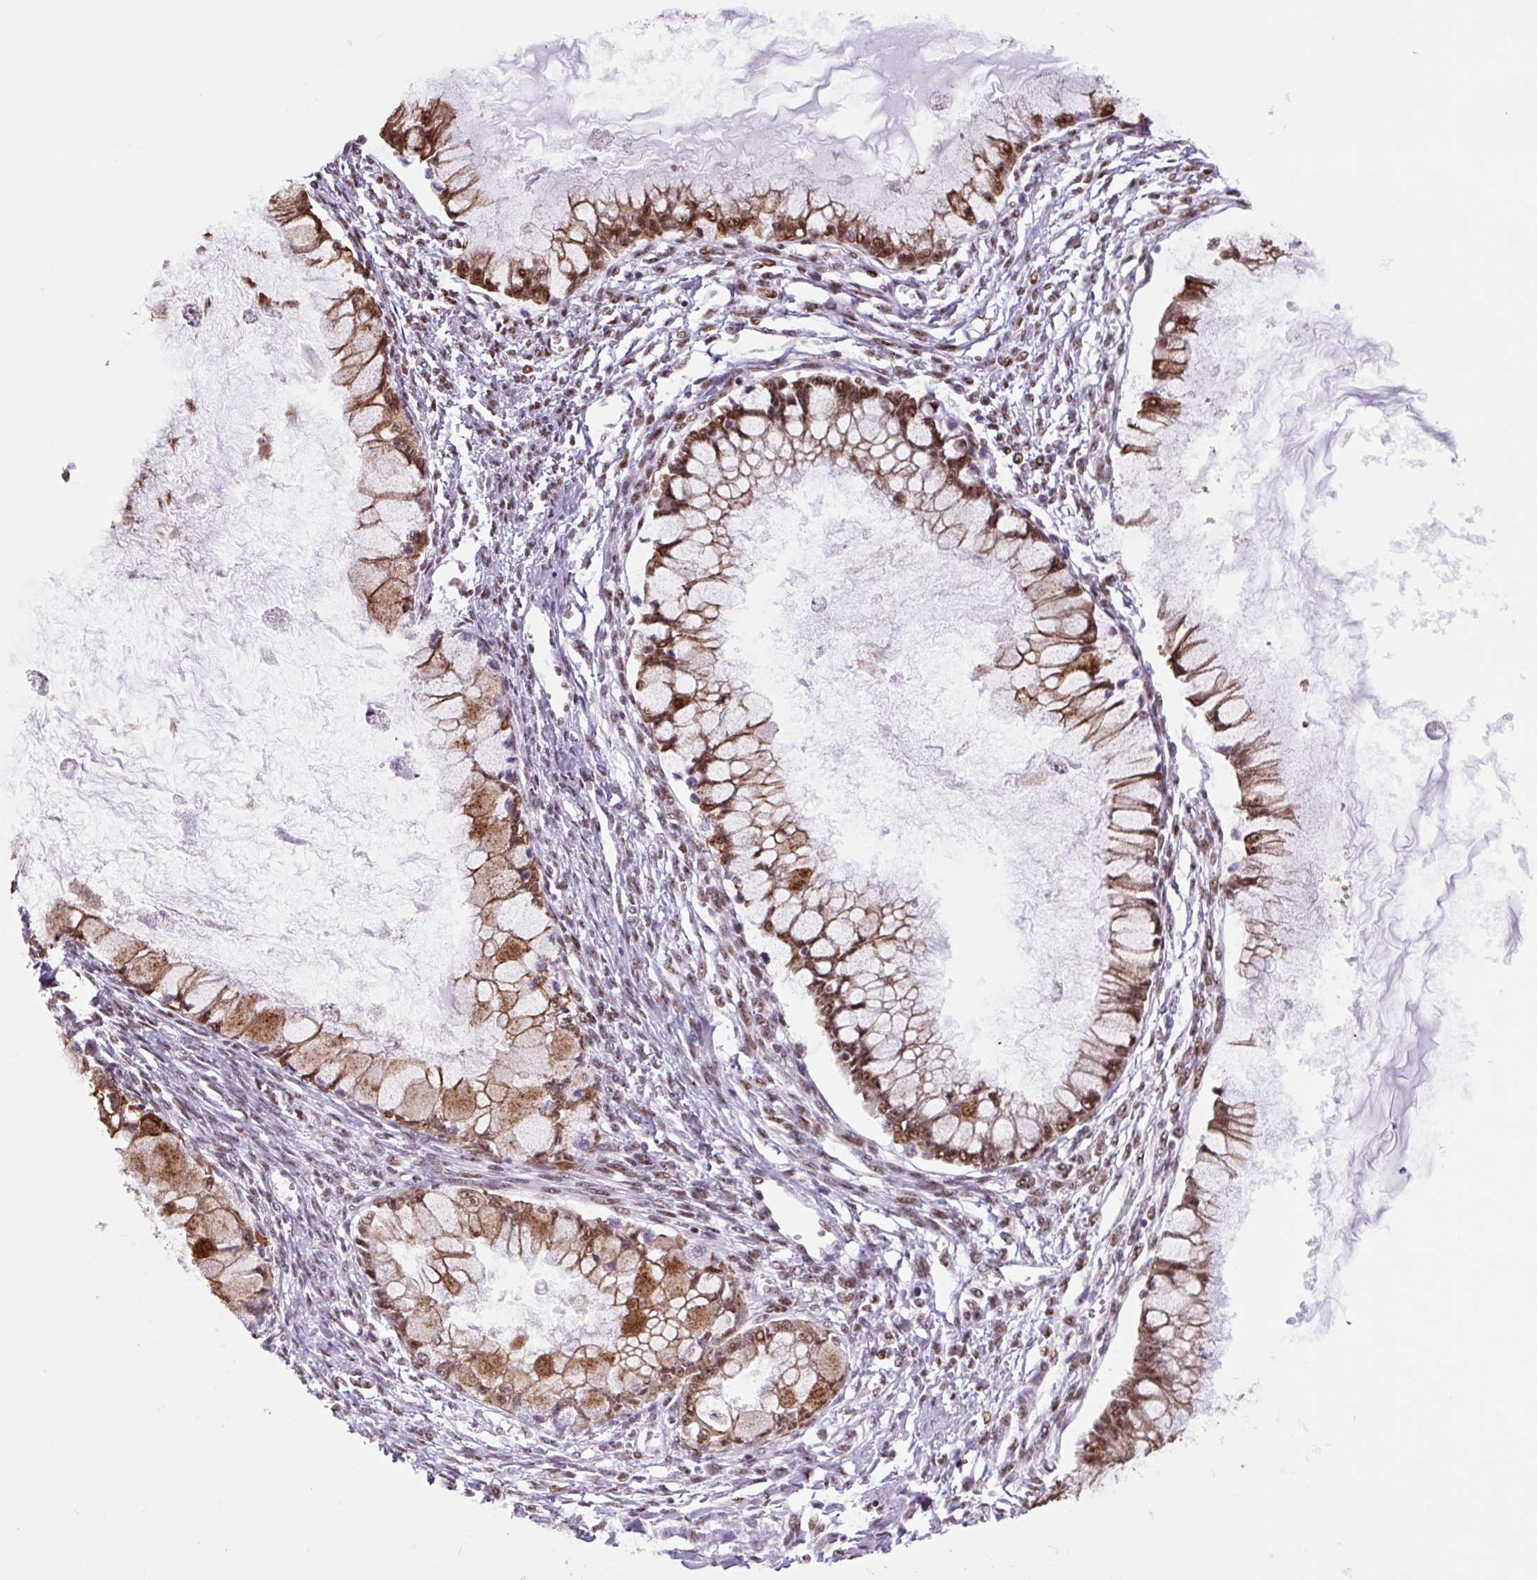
{"staining": {"intensity": "moderate", "quantity": ">75%", "location": "cytoplasmic/membranous,nuclear"}, "tissue": "ovarian cancer", "cell_type": "Tumor cells", "image_type": "cancer", "snomed": [{"axis": "morphology", "description": "Cystadenocarcinoma, mucinous, NOS"}, {"axis": "topography", "description": "Ovary"}], "caption": "Ovarian cancer (mucinous cystadenocarcinoma) stained with a protein marker displays moderate staining in tumor cells.", "gene": "TAF1A", "patient": {"sex": "female", "age": 34}}